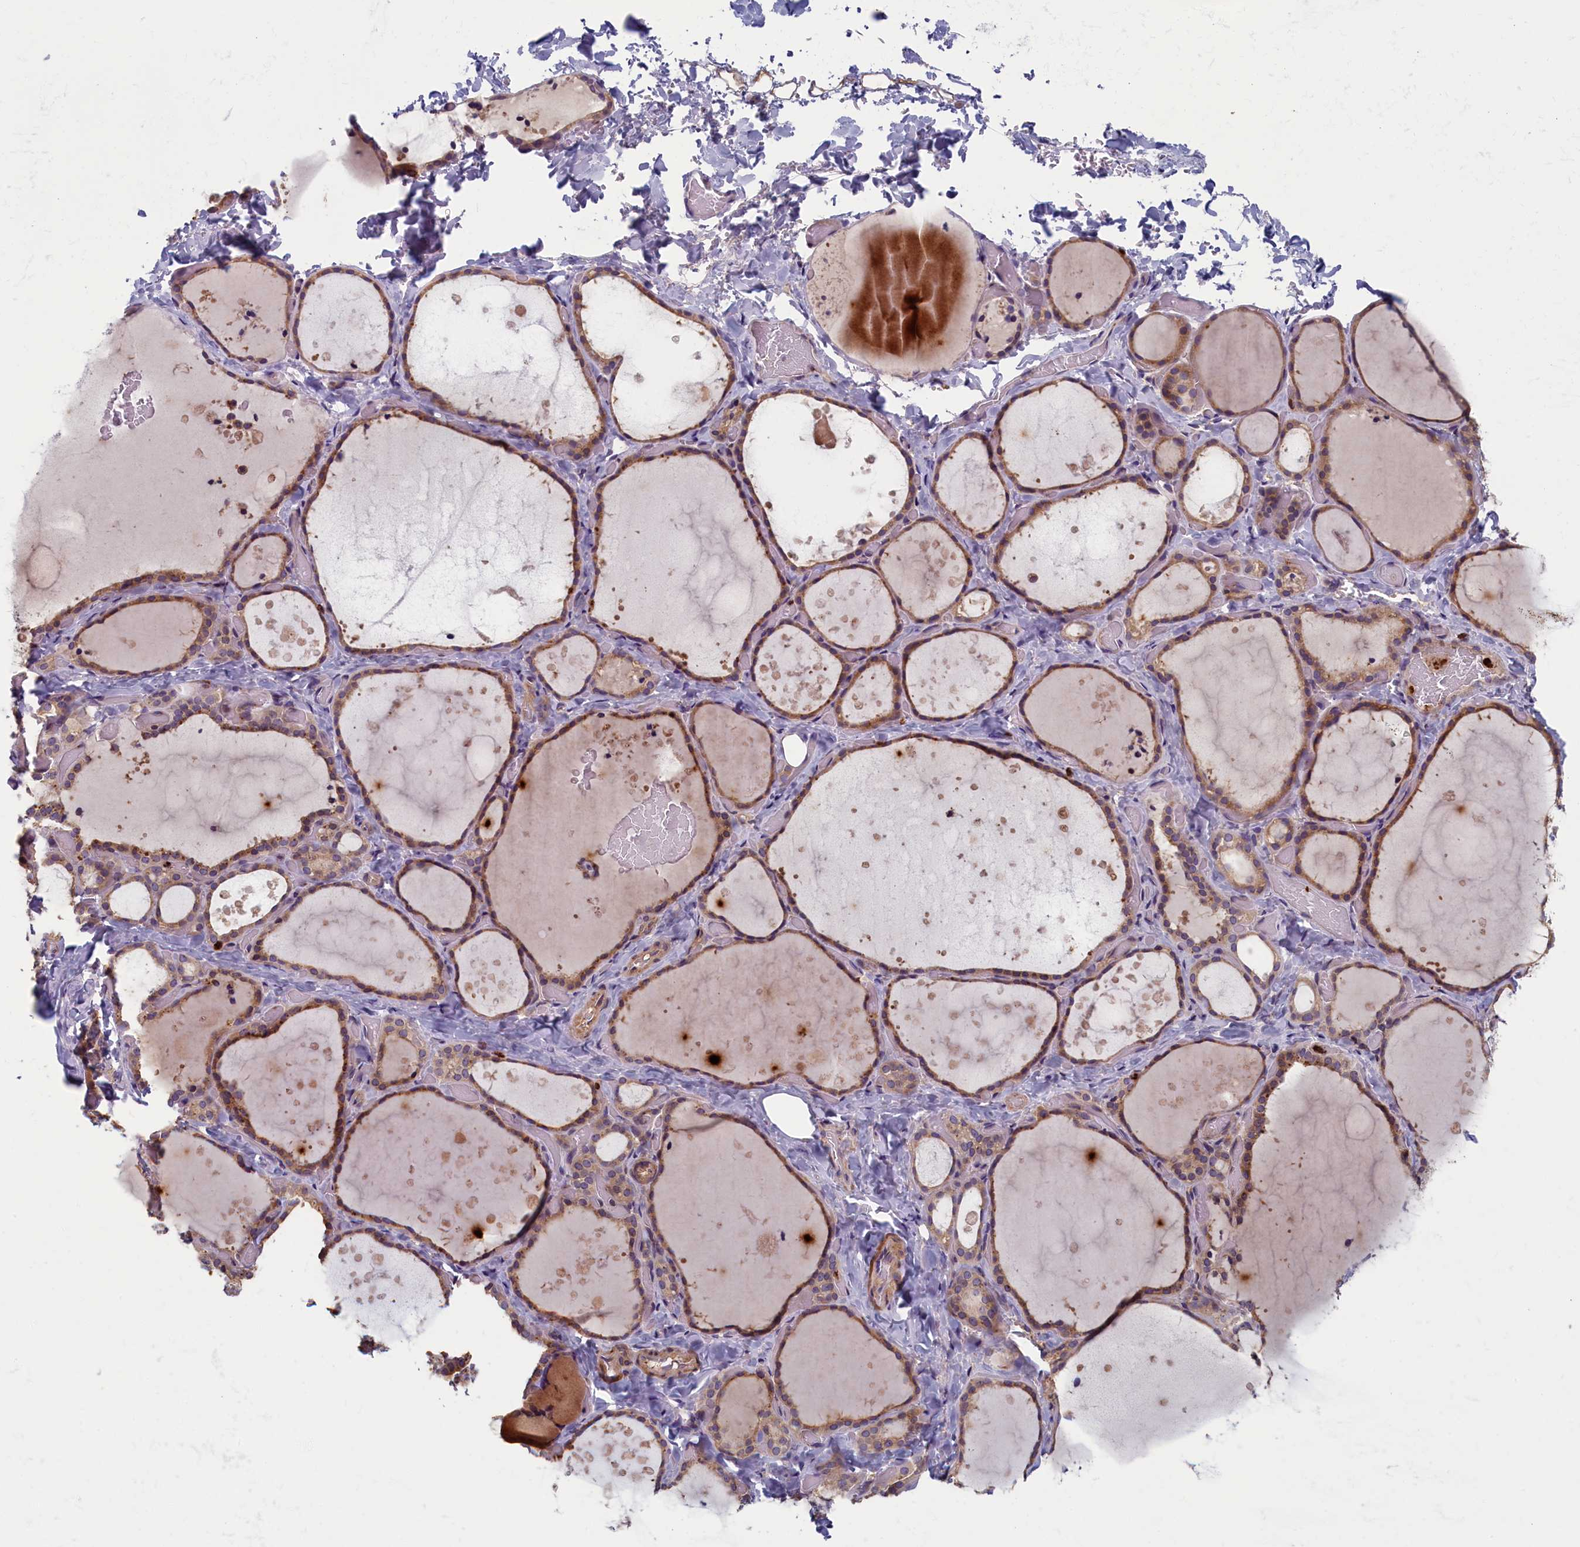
{"staining": {"intensity": "moderate", "quantity": ">75%", "location": "cytoplasmic/membranous"}, "tissue": "thyroid gland", "cell_type": "Glandular cells", "image_type": "normal", "snomed": [{"axis": "morphology", "description": "Normal tissue, NOS"}, {"axis": "topography", "description": "Thyroid gland"}], "caption": "Immunohistochemical staining of unremarkable human thyroid gland shows moderate cytoplasmic/membranous protein positivity in about >75% of glandular cells.", "gene": "TNK2", "patient": {"sex": "female", "age": 44}}